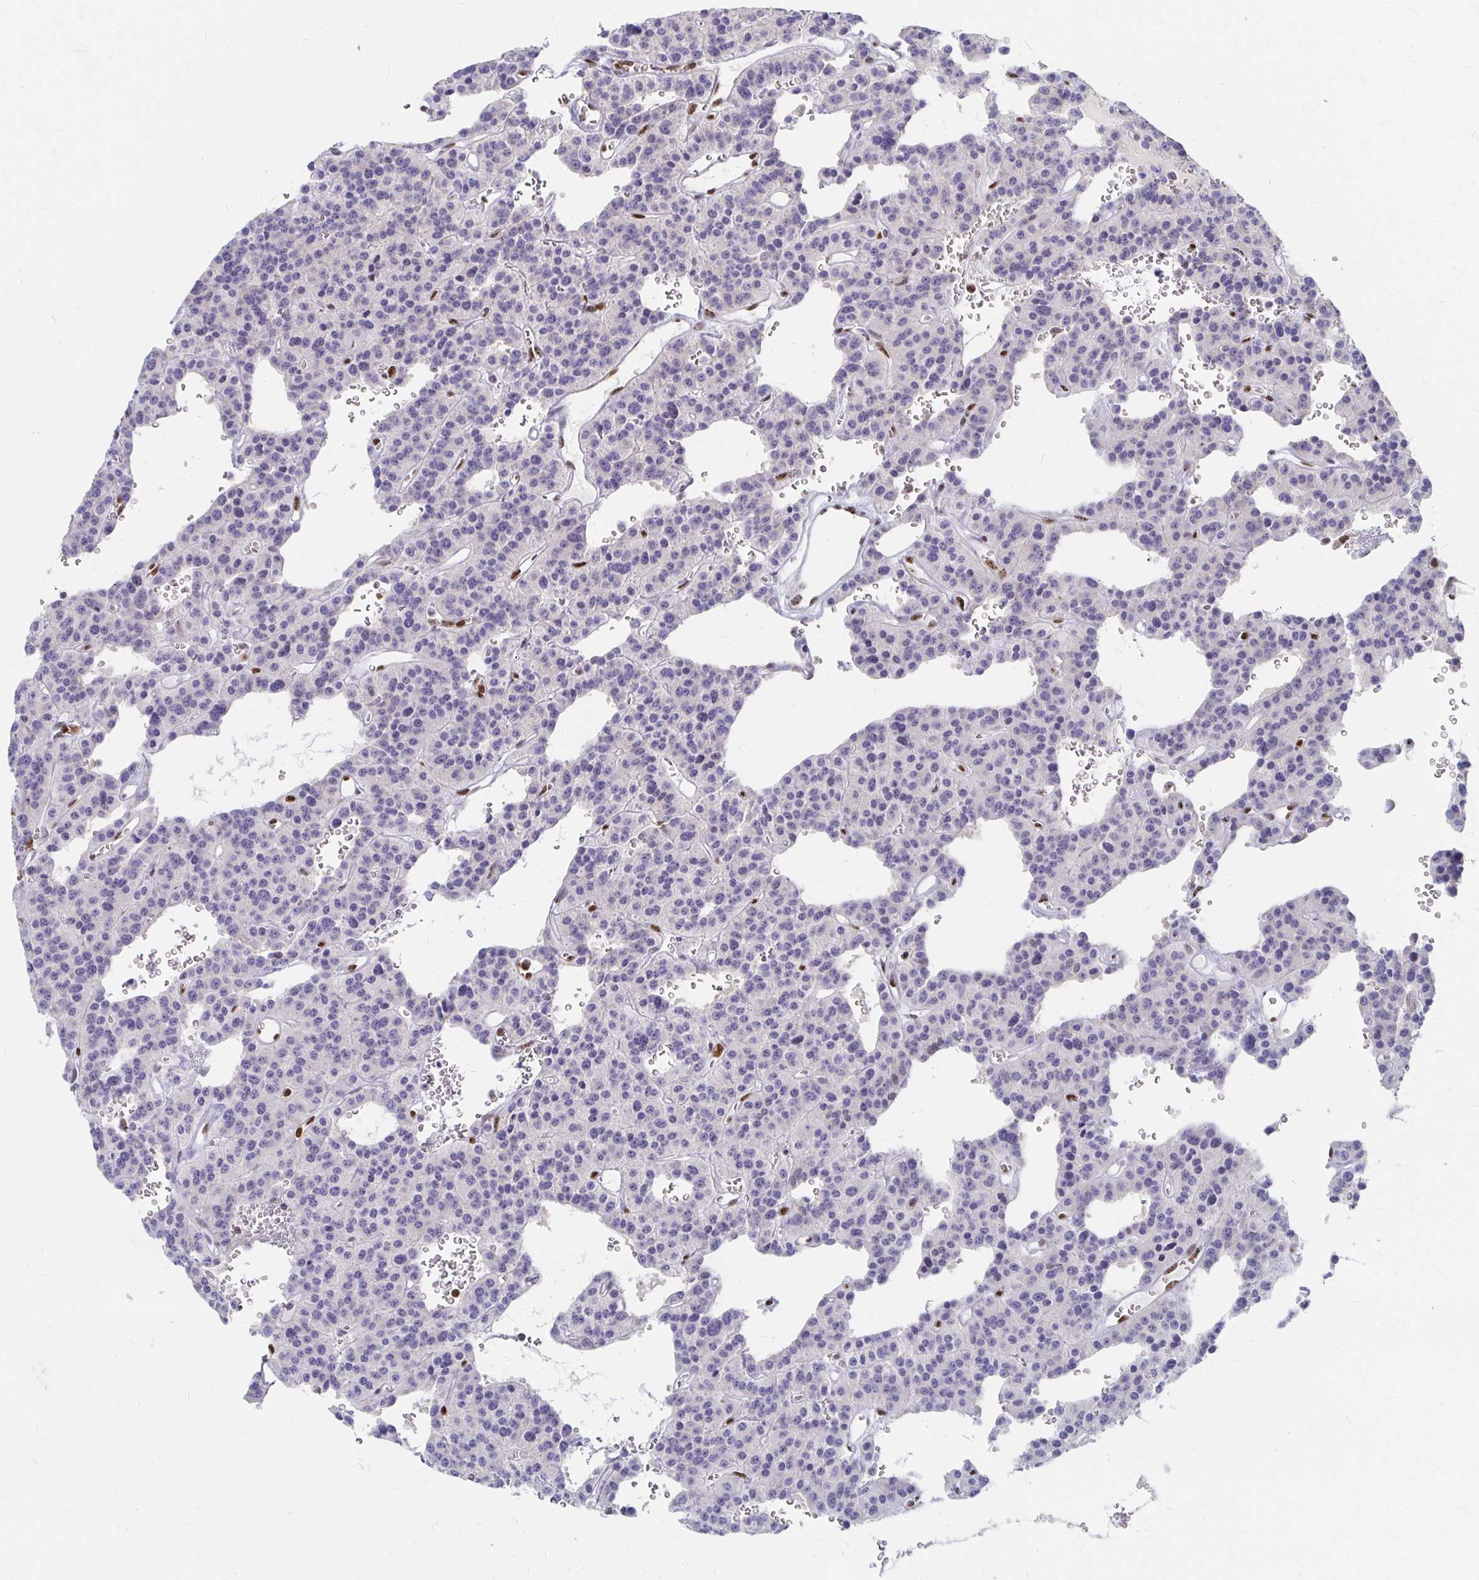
{"staining": {"intensity": "negative", "quantity": "none", "location": "none"}, "tissue": "carcinoid", "cell_type": "Tumor cells", "image_type": "cancer", "snomed": [{"axis": "morphology", "description": "Carcinoid, malignant, NOS"}, {"axis": "topography", "description": "Lung"}], "caption": "A high-resolution micrograph shows immunohistochemistry staining of carcinoid, which displays no significant staining in tumor cells. Nuclei are stained in blue.", "gene": "CLIC3", "patient": {"sex": "female", "age": 71}}